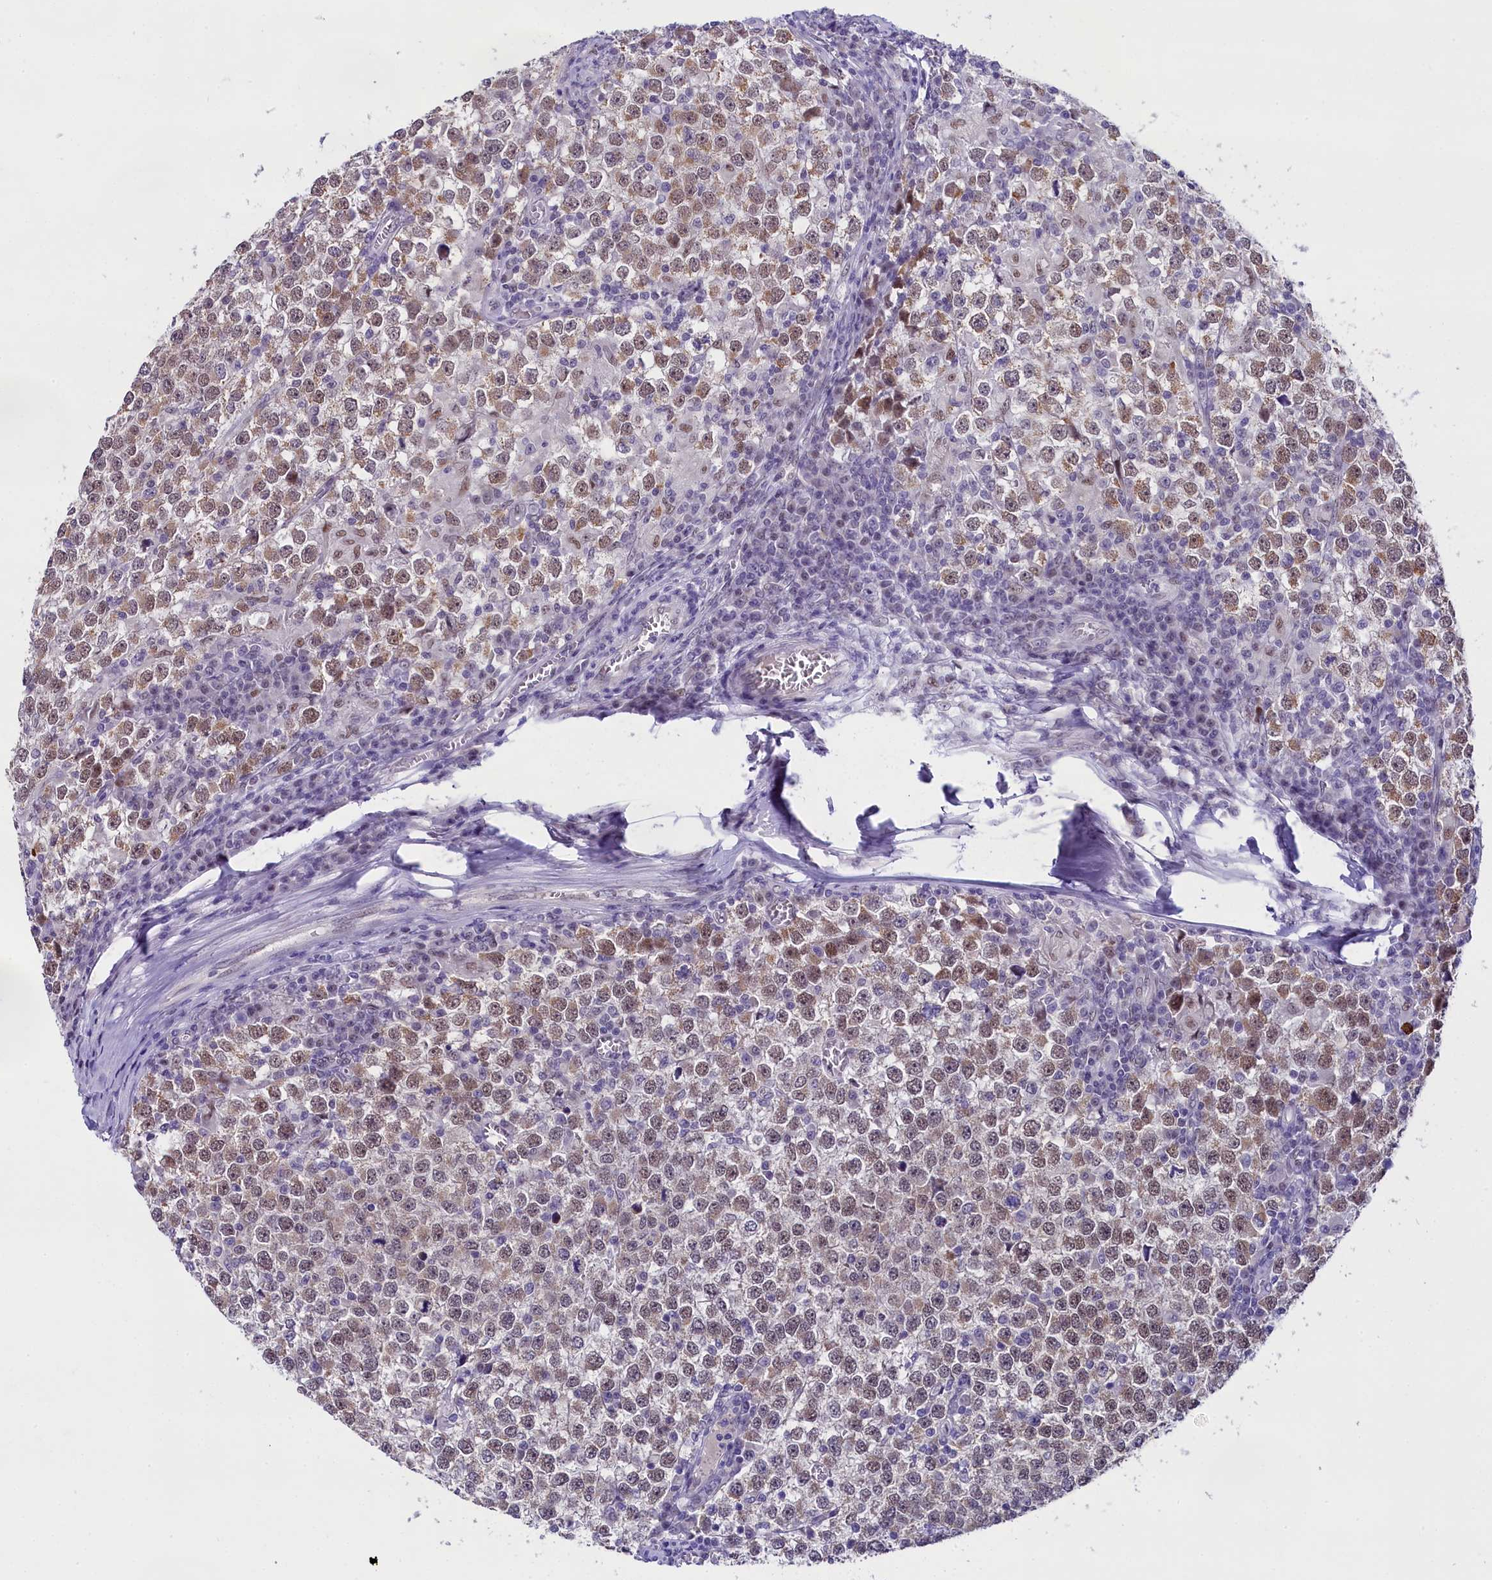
{"staining": {"intensity": "moderate", "quantity": ">75%", "location": "cytoplasmic/membranous,nuclear"}, "tissue": "testis cancer", "cell_type": "Tumor cells", "image_type": "cancer", "snomed": [{"axis": "morphology", "description": "Seminoma, NOS"}, {"axis": "topography", "description": "Testis"}], "caption": "The micrograph reveals immunohistochemical staining of testis seminoma. There is moderate cytoplasmic/membranous and nuclear positivity is identified in approximately >75% of tumor cells. The staining was performed using DAB (3,3'-diaminobenzidine) to visualize the protein expression in brown, while the nuclei were stained in blue with hematoxylin (Magnification: 20x).", "gene": "OSGEP", "patient": {"sex": "male", "age": 65}}